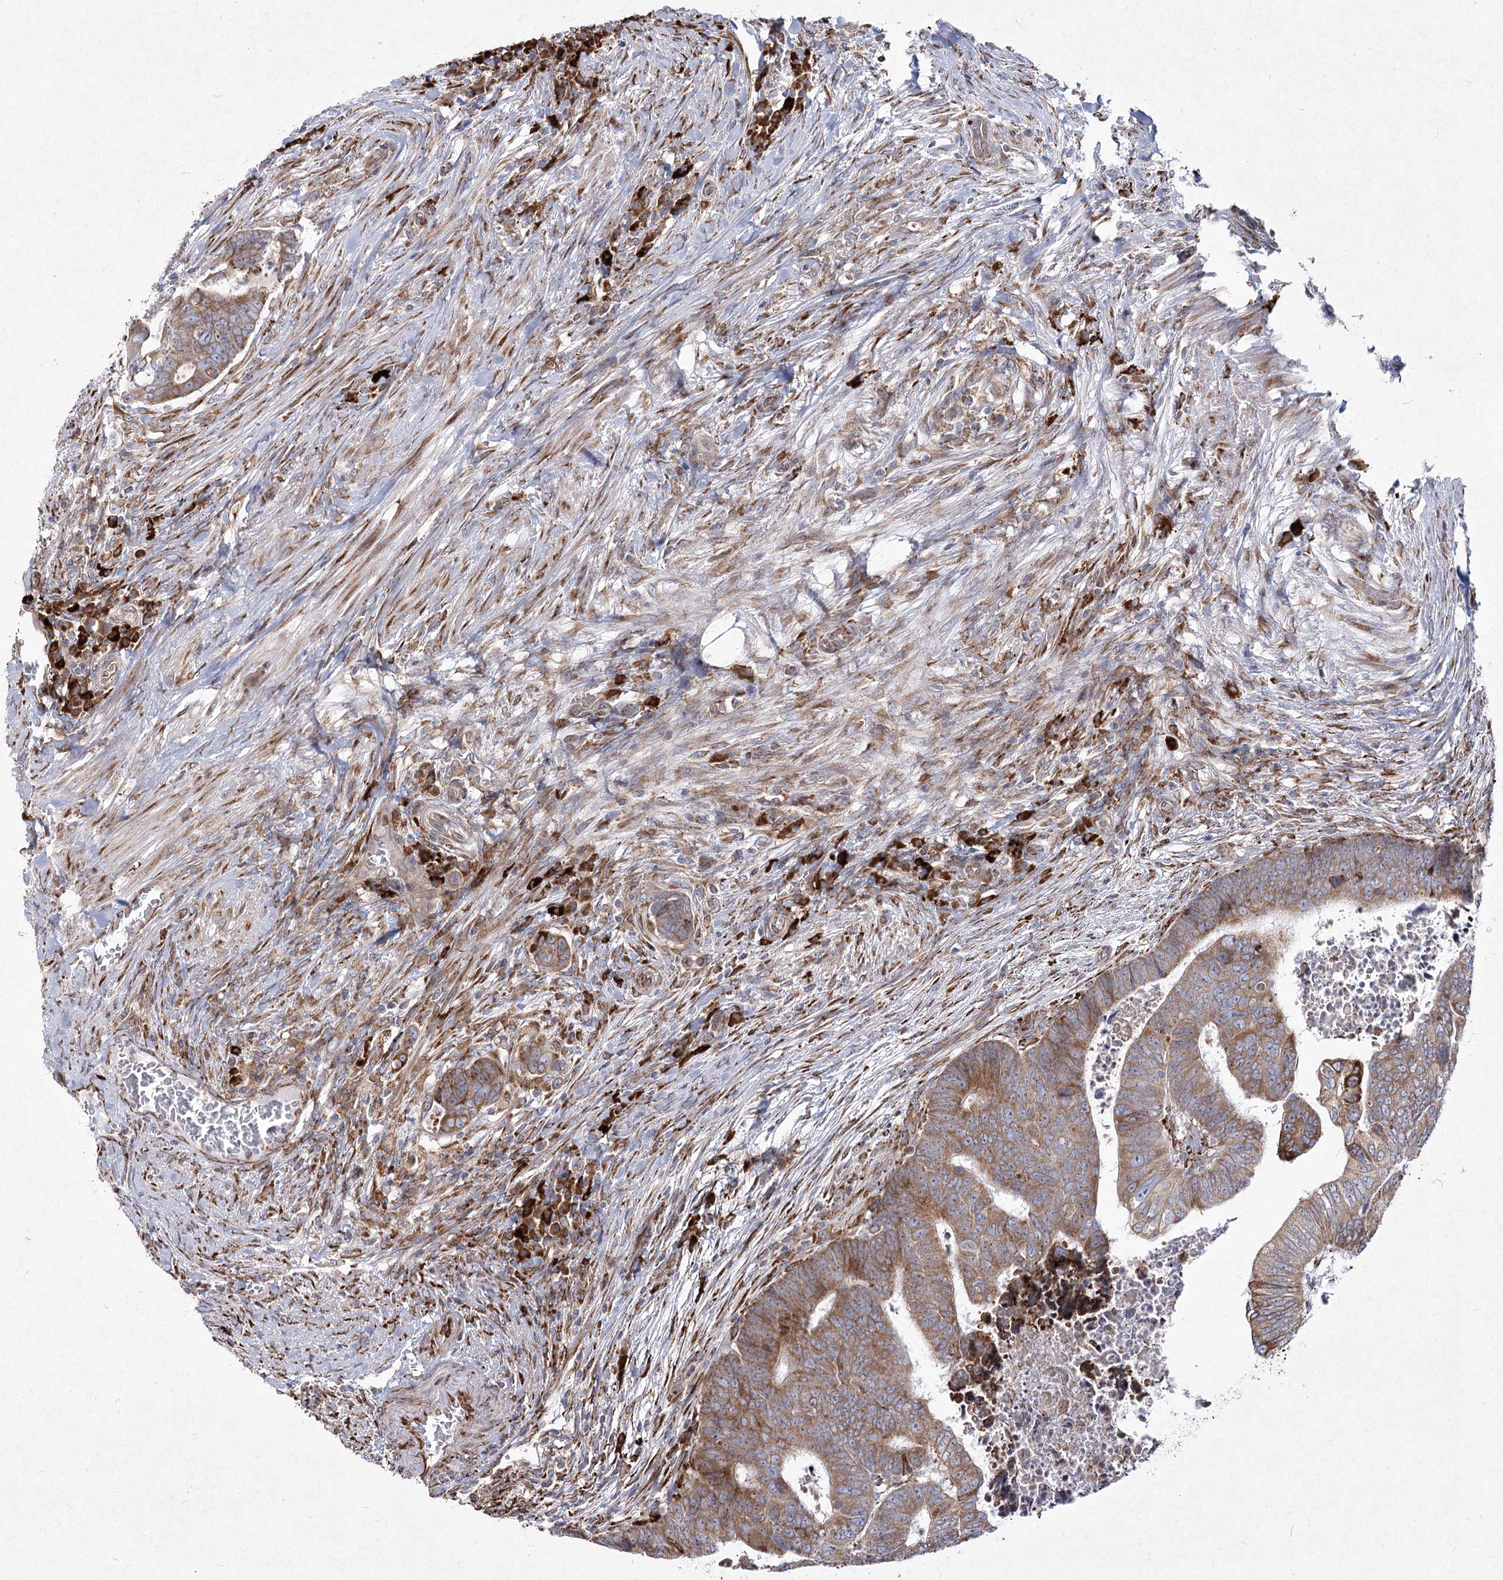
{"staining": {"intensity": "moderate", "quantity": ">75%", "location": "cytoplasmic/membranous"}, "tissue": "colorectal cancer", "cell_type": "Tumor cells", "image_type": "cancer", "snomed": [{"axis": "morphology", "description": "Normal tissue, NOS"}, {"axis": "morphology", "description": "Adenocarcinoma, NOS"}, {"axis": "topography", "description": "Rectum"}], "caption": "Colorectal adenocarcinoma stained for a protein demonstrates moderate cytoplasmic/membranous positivity in tumor cells.", "gene": "NHLRC2", "patient": {"sex": "female", "age": 65}}